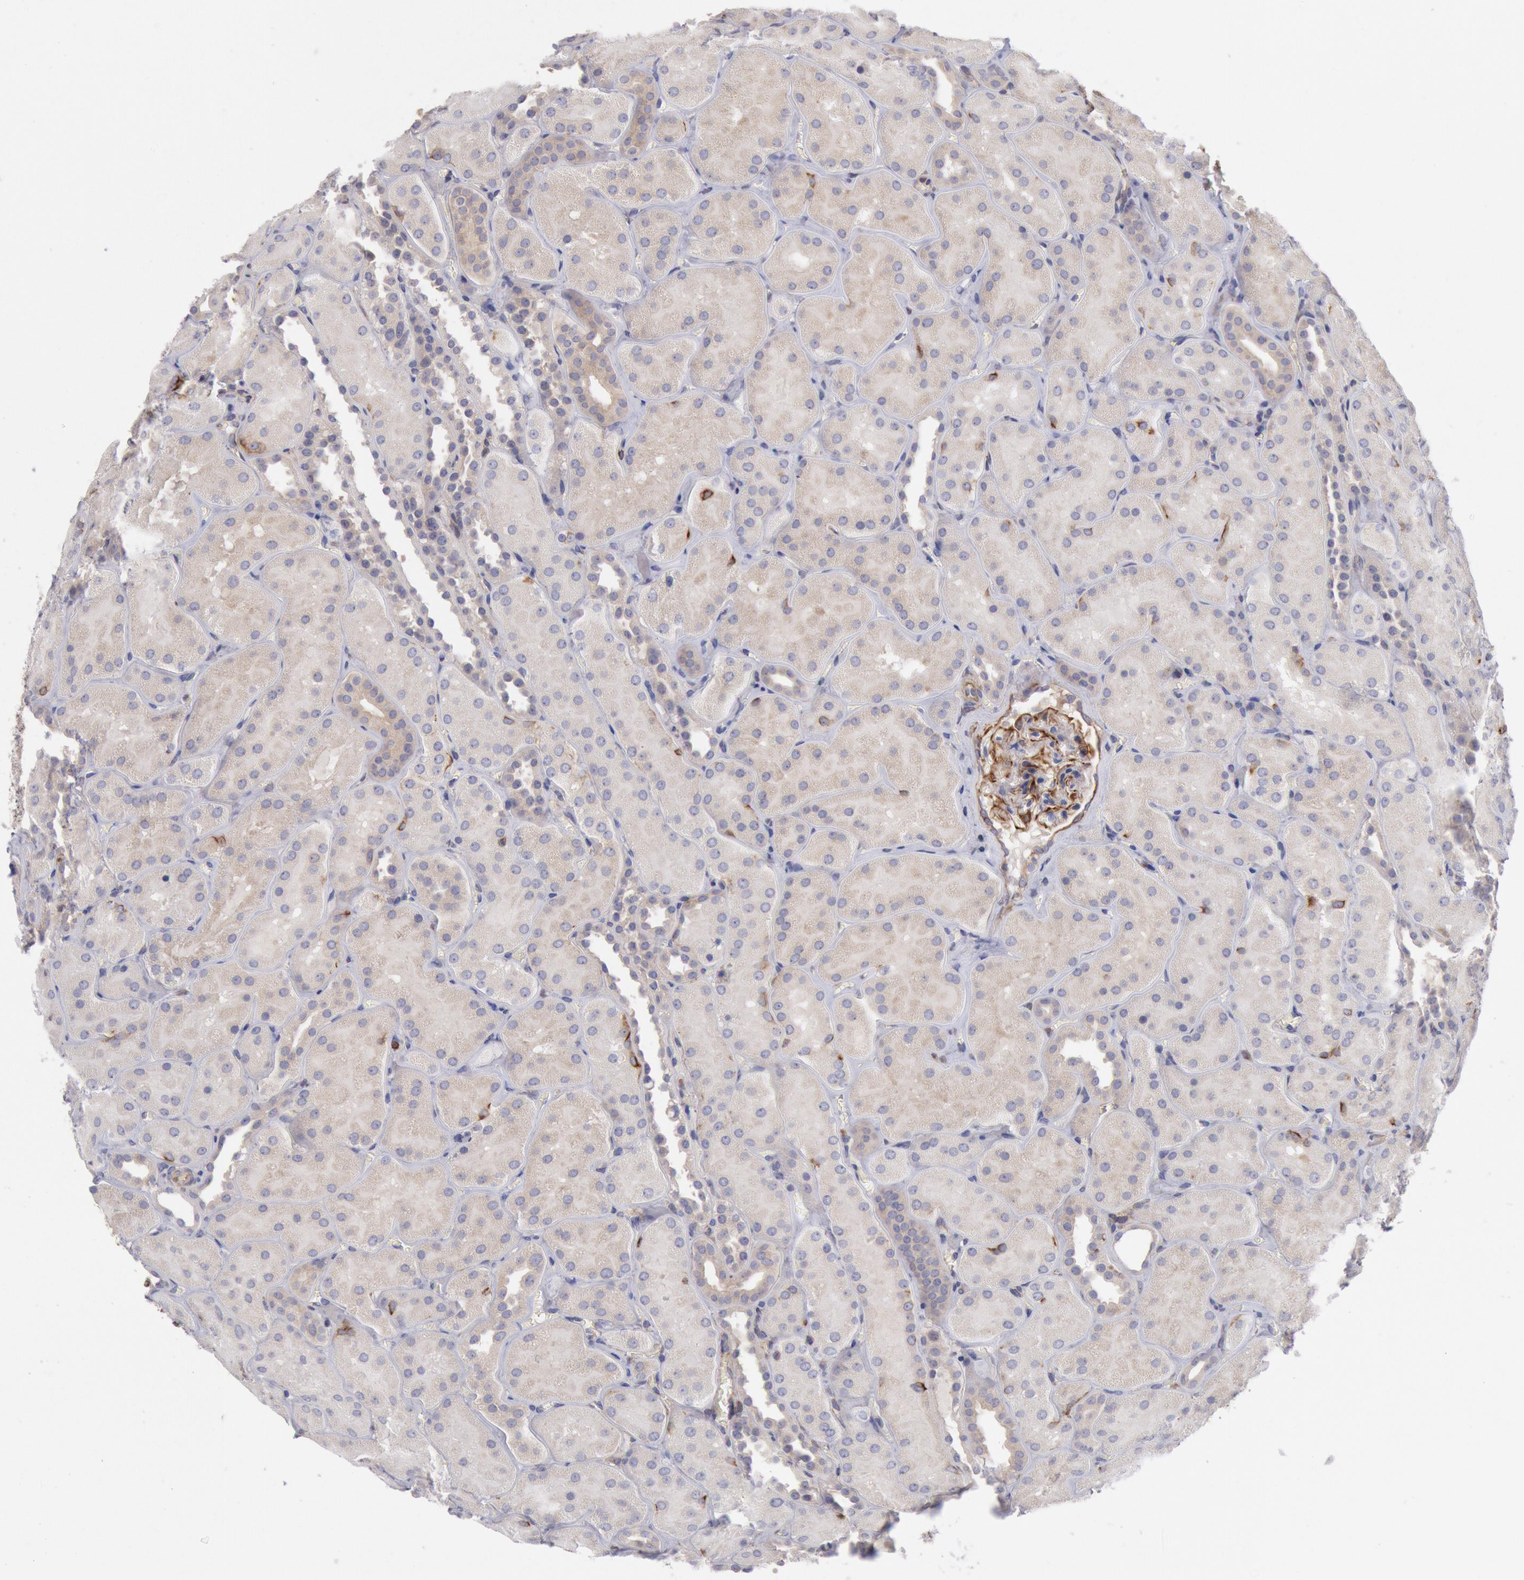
{"staining": {"intensity": "moderate", "quantity": "25%-75%", "location": "cytoplasmic/membranous"}, "tissue": "kidney", "cell_type": "Cells in glomeruli", "image_type": "normal", "snomed": [{"axis": "morphology", "description": "Normal tissue, NOS"}, {"axis": "topography", "description": "Kidney"}], "caption": "Immunohistochemistry (IHC) image of normal kidney: kidney stained using immunohistochemistry reveals medium levels of moderate protein expression localized specifically in the cytoplasmic/membranous of cells in glomeruli, appearing as a cytoplasmic/membranous brown color.", "gene": "RNF139", "patient": {"sex": "male", "age": 28}}